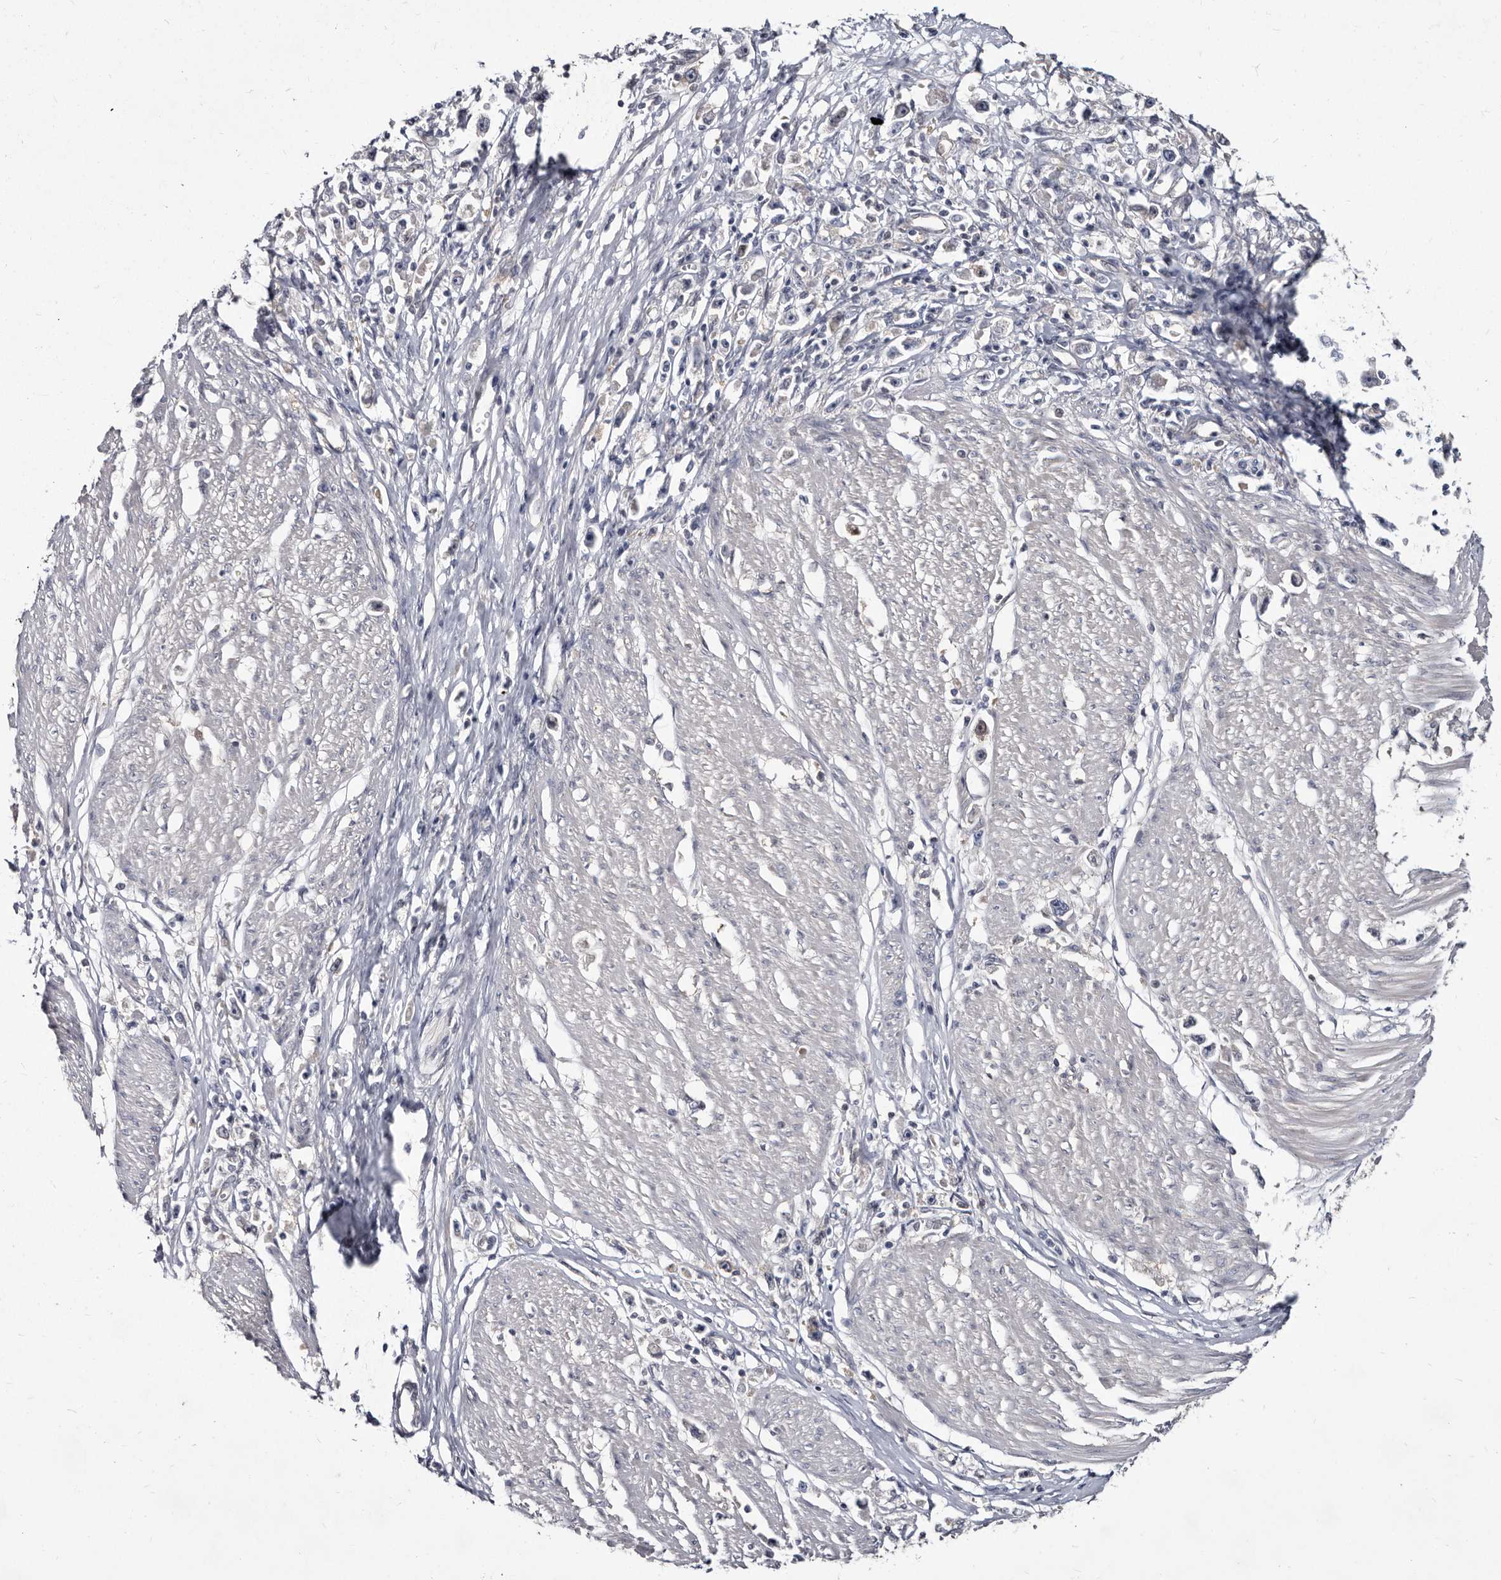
{"staining": {"intensity": "negative", "quantity": "none", "location": "none"}, "tissue": "stomach cancer", "cell_type": "Tumor cells", "image_type": "cancer", "snomed": [{"axis": "morphology", "description": "Adenocarcinoma, NOS"}, {"axis": "topography", "description": "Stomach"}], "caption": "A high-resolution micrograph shows IHC staining of stomach cancer (adenocarcinoma), which exhibits no significant staining in tumor cells.", "gene": "ABCF2", "patient": {"sex": "female", "age": 59}}